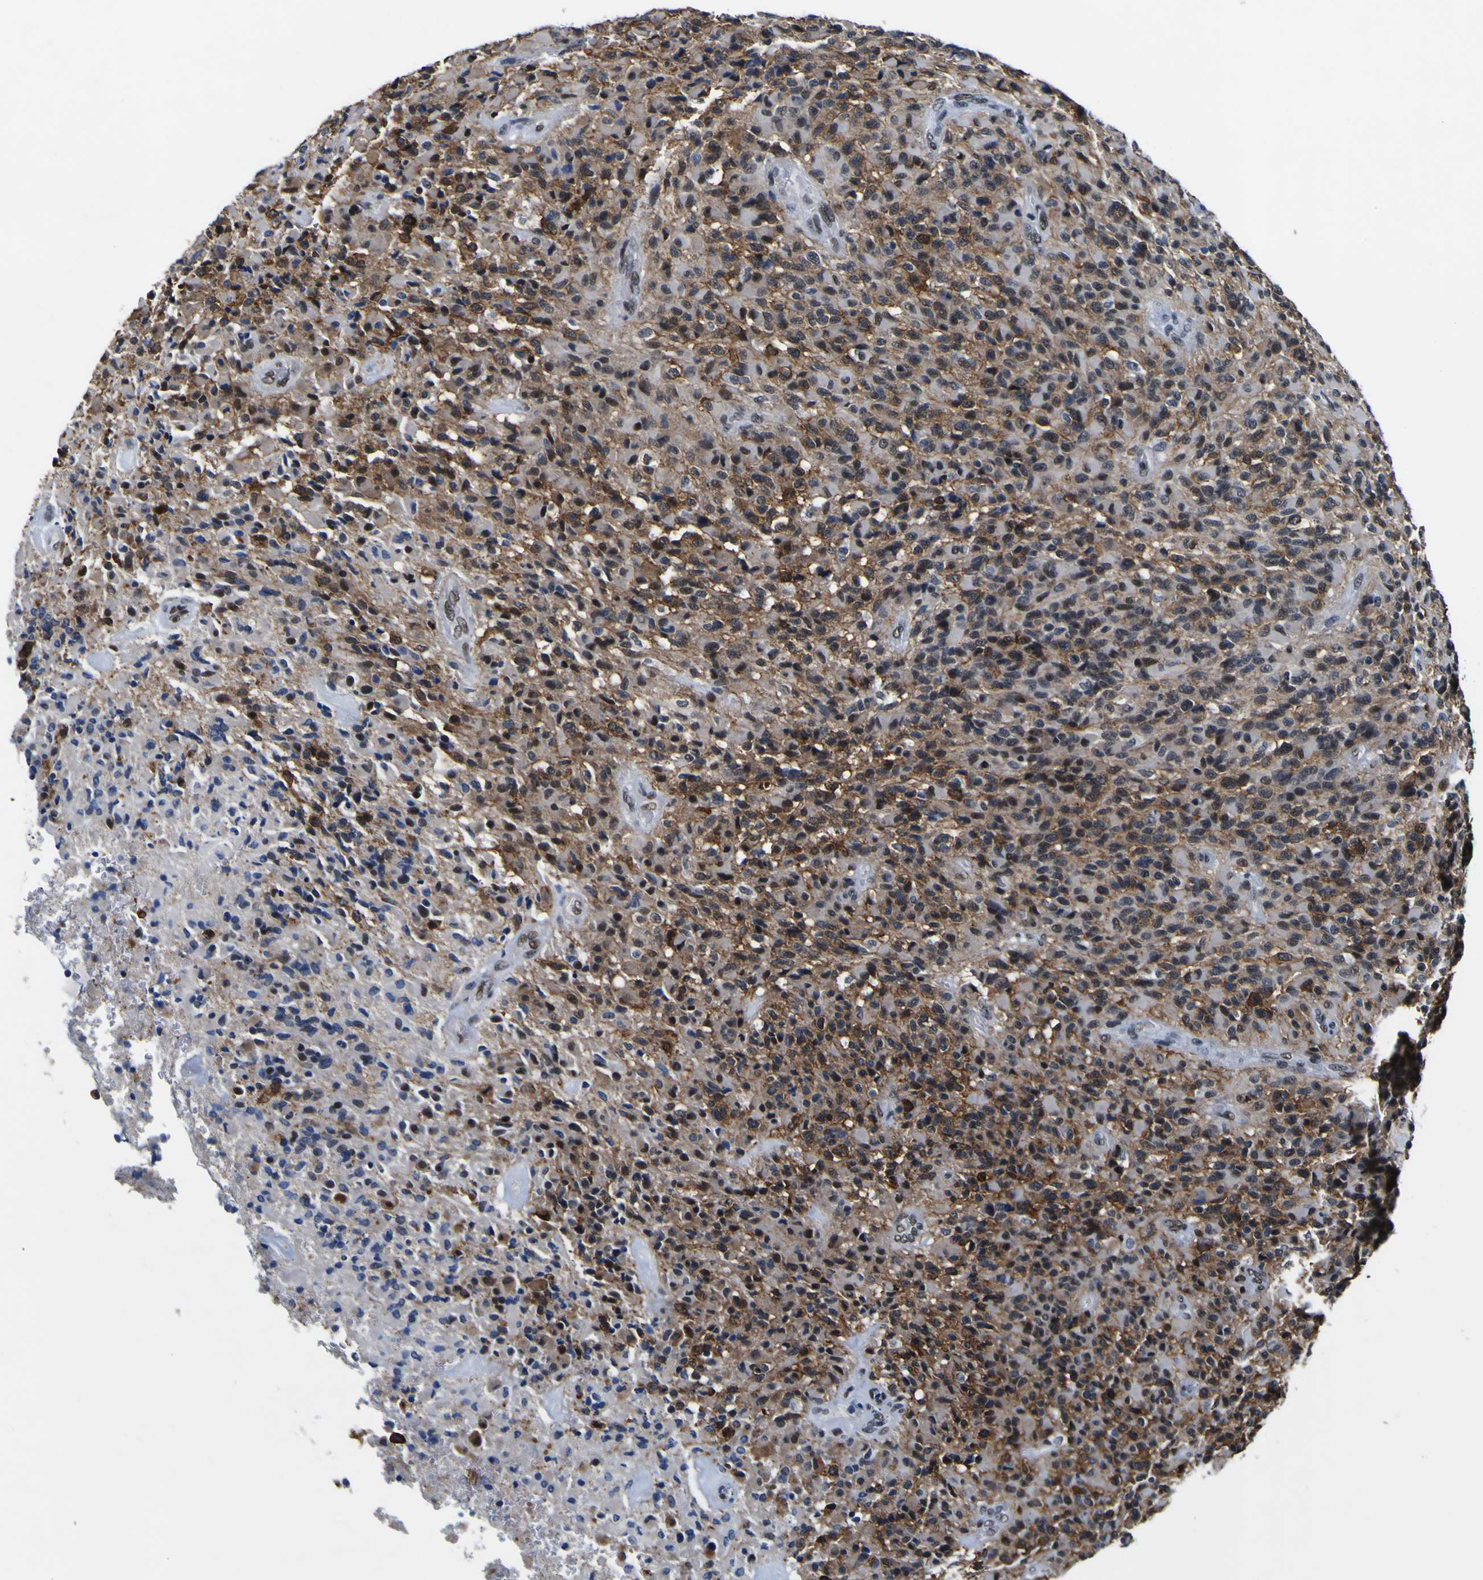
{"staining": {"intensity": "weak", "quantity": "<25%", "location": "nuclear"}, "tissue": "glioma", "cell_type": "Tumor cells", "image_type": "cancer", "snomed": [{"axis": "morphology", "description": "Glioma, malignant, High grade"}, {"axis": "topography", "description": "Brain"}], "caption": "Immunohistochemical staining of human high-grade glioma (malignant) reveals no significant expression in tumor cells.", "gene": "CUL4B", "patient": {"sex": "male", "age": 71}}